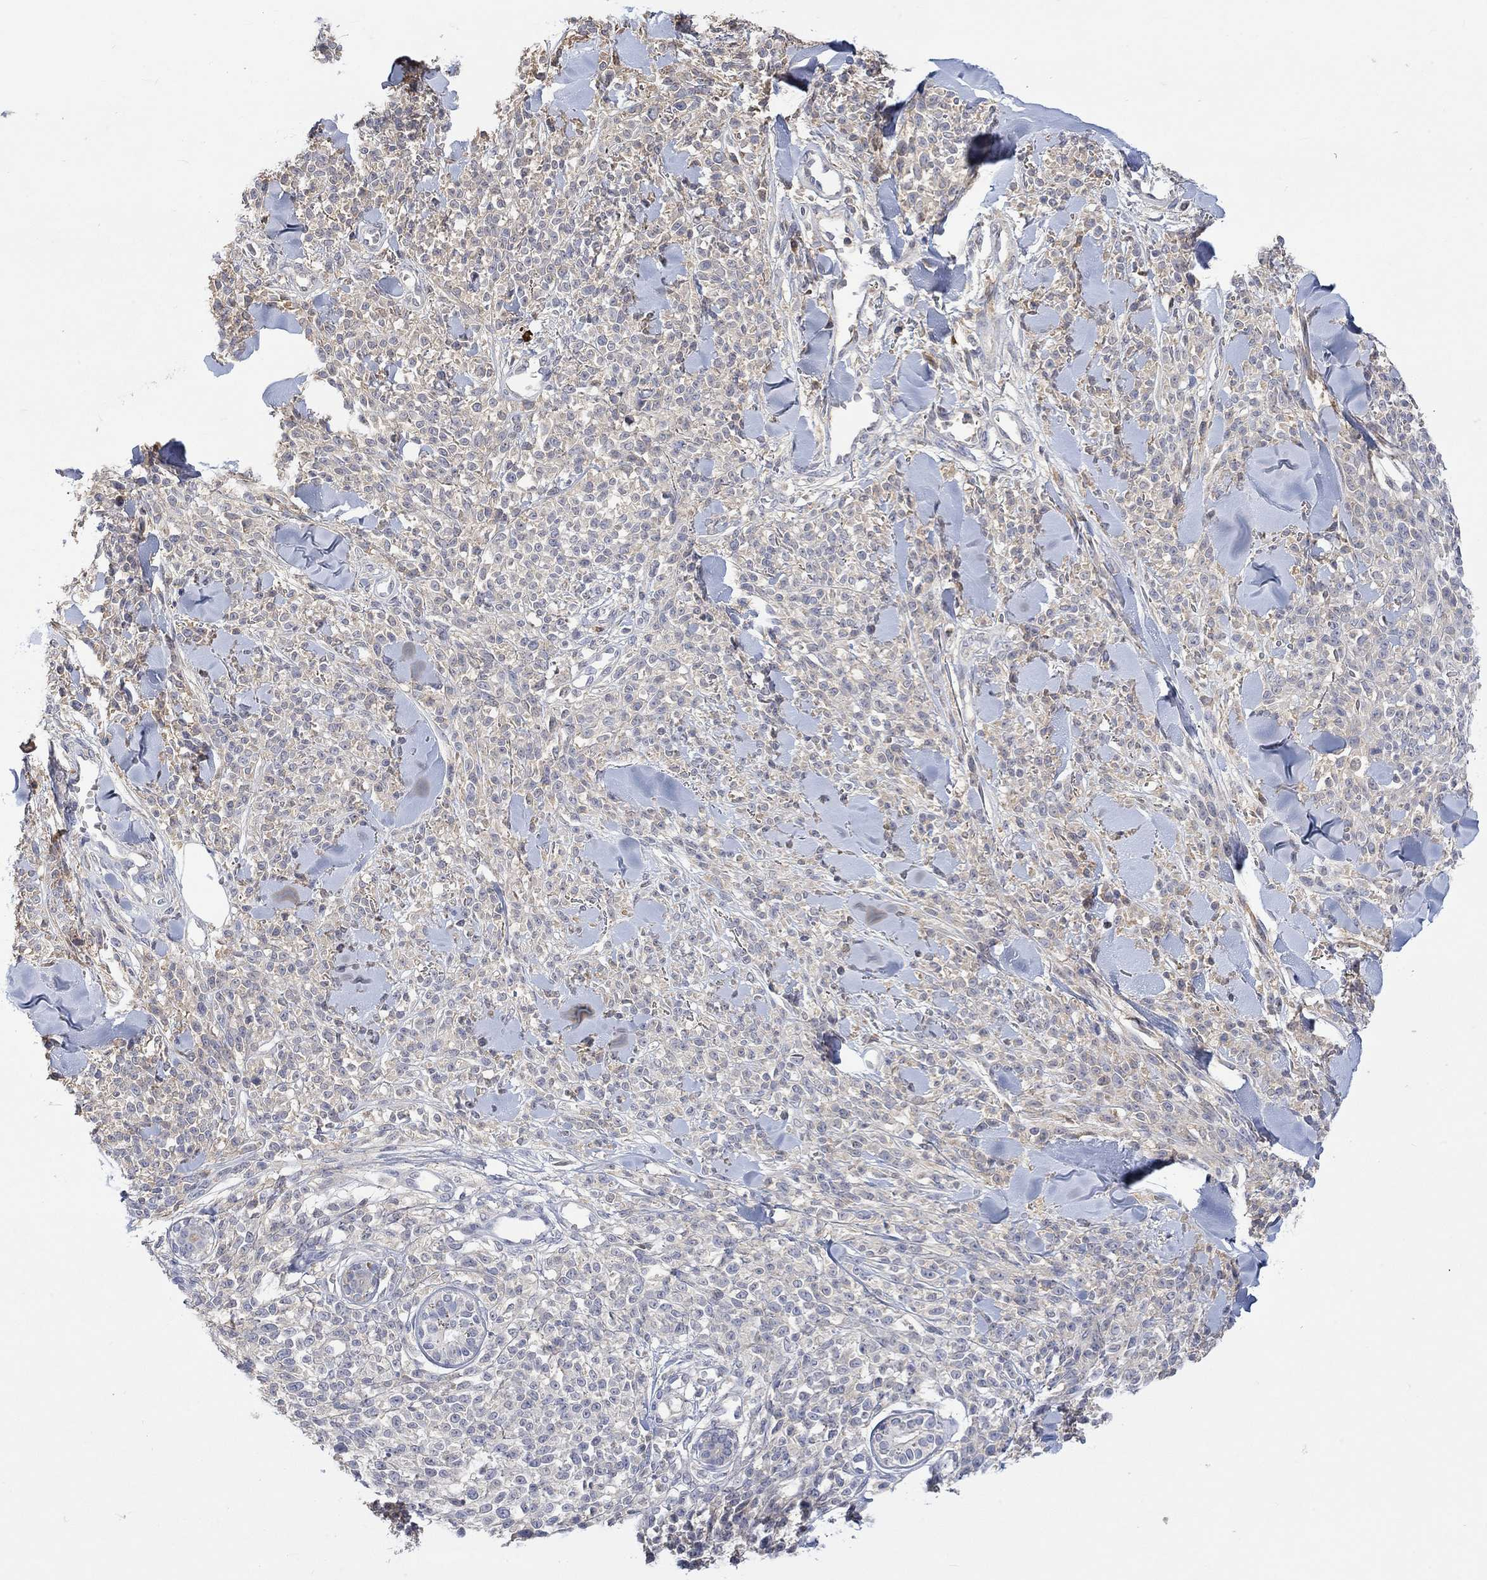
{"staining": {"intensity": "weak", "quantity": "25%-75%", "location": "cytoplasmic/membranous"}, "tissue": "melanoma", "cell_type": "Tumor cells", "image_type": "cancer", "snomed": [{"axis": "morphology", "description": "Malignant melanoma, NOS"}, {"axis": "topography", "description": "Skin"}, {"axis": "topography", "description": "Skin of trunk"}], "caption": "Immunohistochemistry of malignant melanoma shows low levels of weak cytoplasmic/membranous positivity in approximately 25%-75% of tumor cells. The staining was performed using DAB (3,3'-diaminobenzidine) to visualize the protein expression in brown, while the nuclei were stained in blue with hematoxylin (Magnification: 20x).", "gene": "MSTN", "patient": {"sex": "male", "age": 74}}